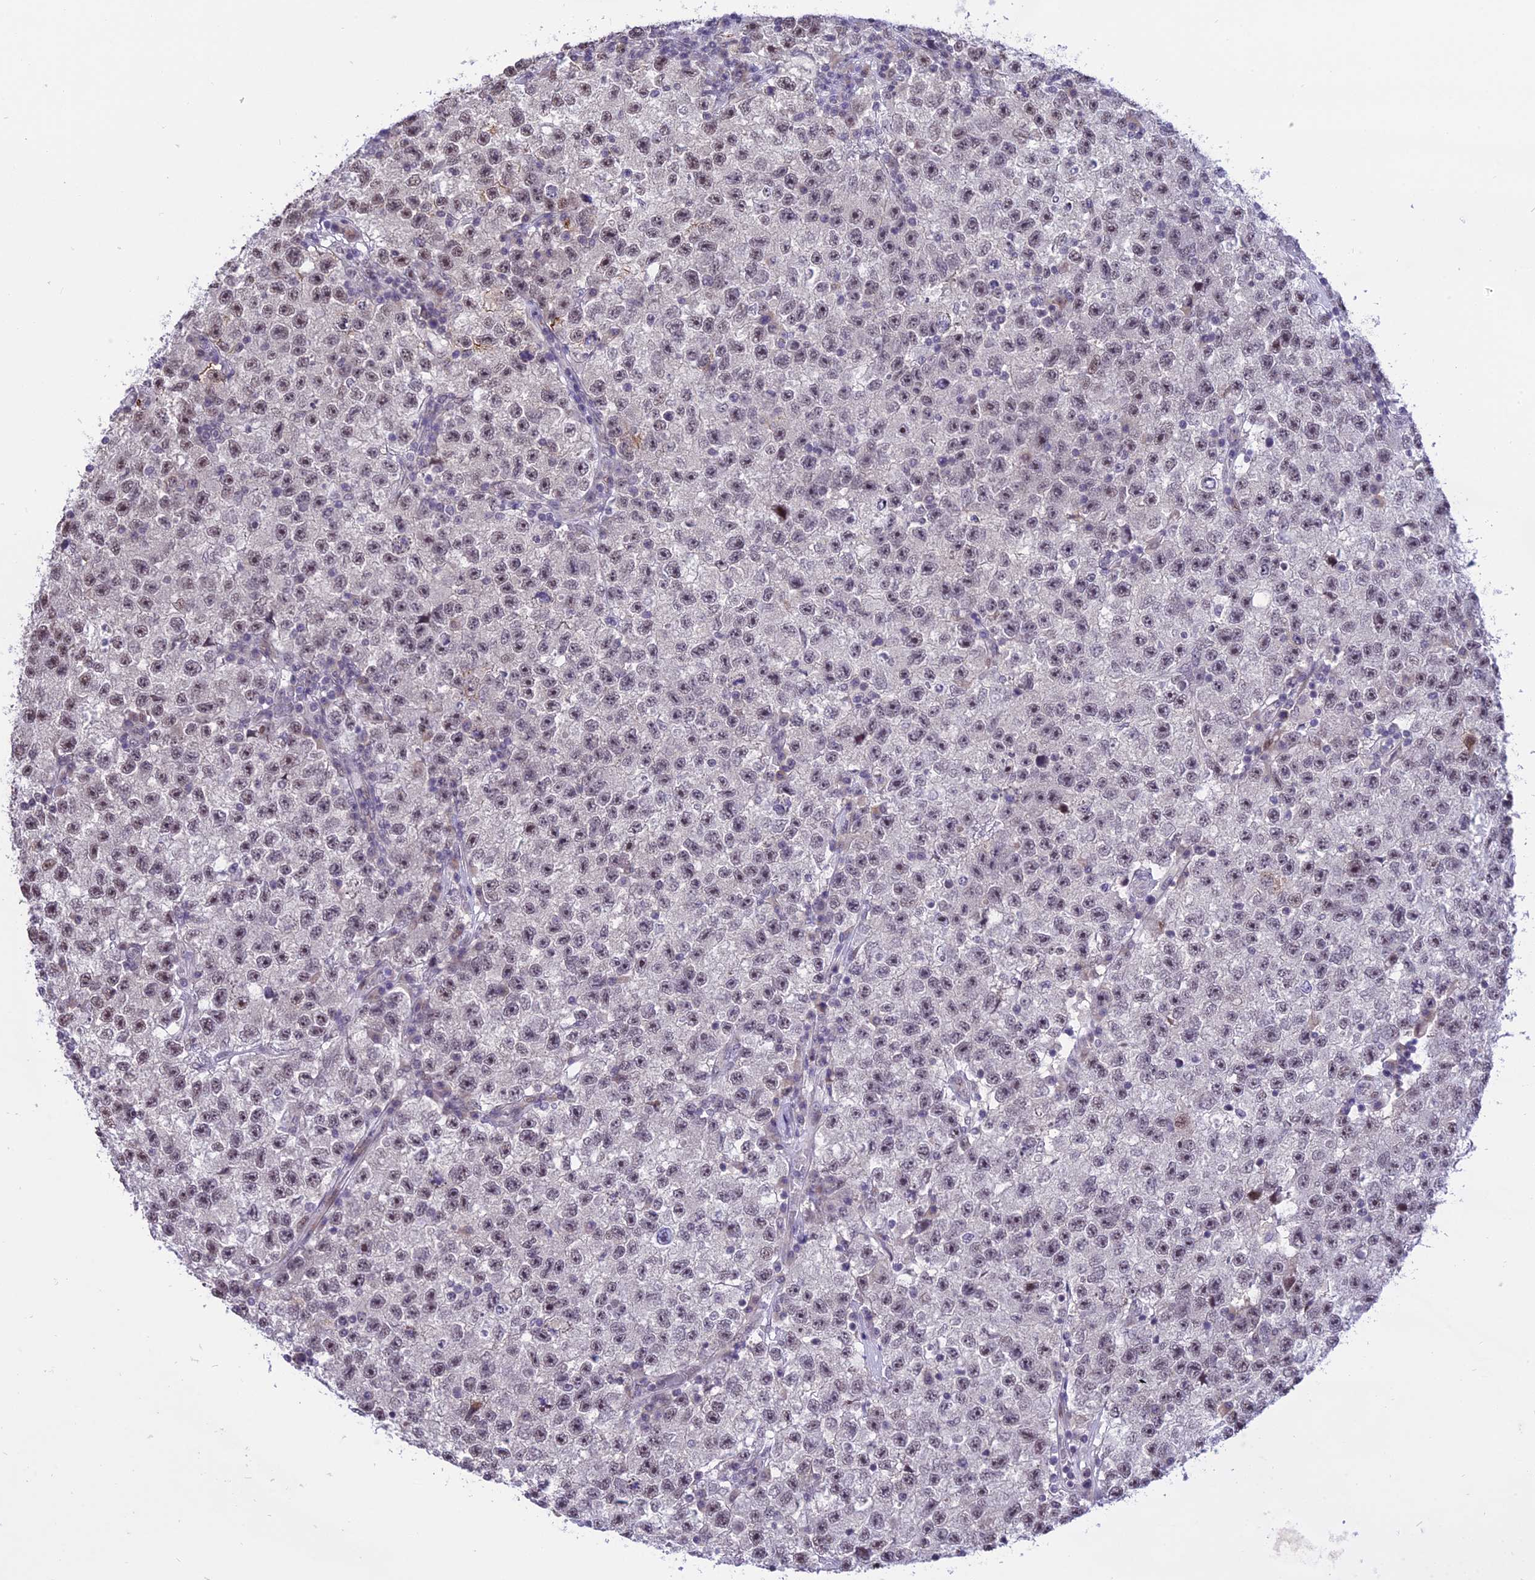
{"staining": {"intensity": "moderate", "quantity": "<25%", "location": "cytoplasmic/membranous"}, "tissue": "testis cancer", "cell_type": "Tumor cells", "image_type": "cancer", "snomed": [{"axis": "morphology", "description": "Seminoma, NOS"}, {"axis": "topography", "description": "Testis"}], "caption": "Seminoma (testis) stained for a protein demonstrates moderate cytoplasmic/membranous positivity in tumor cells.", "gene": "ZNF837", "patient": {"sex": "male", "age": 22}}